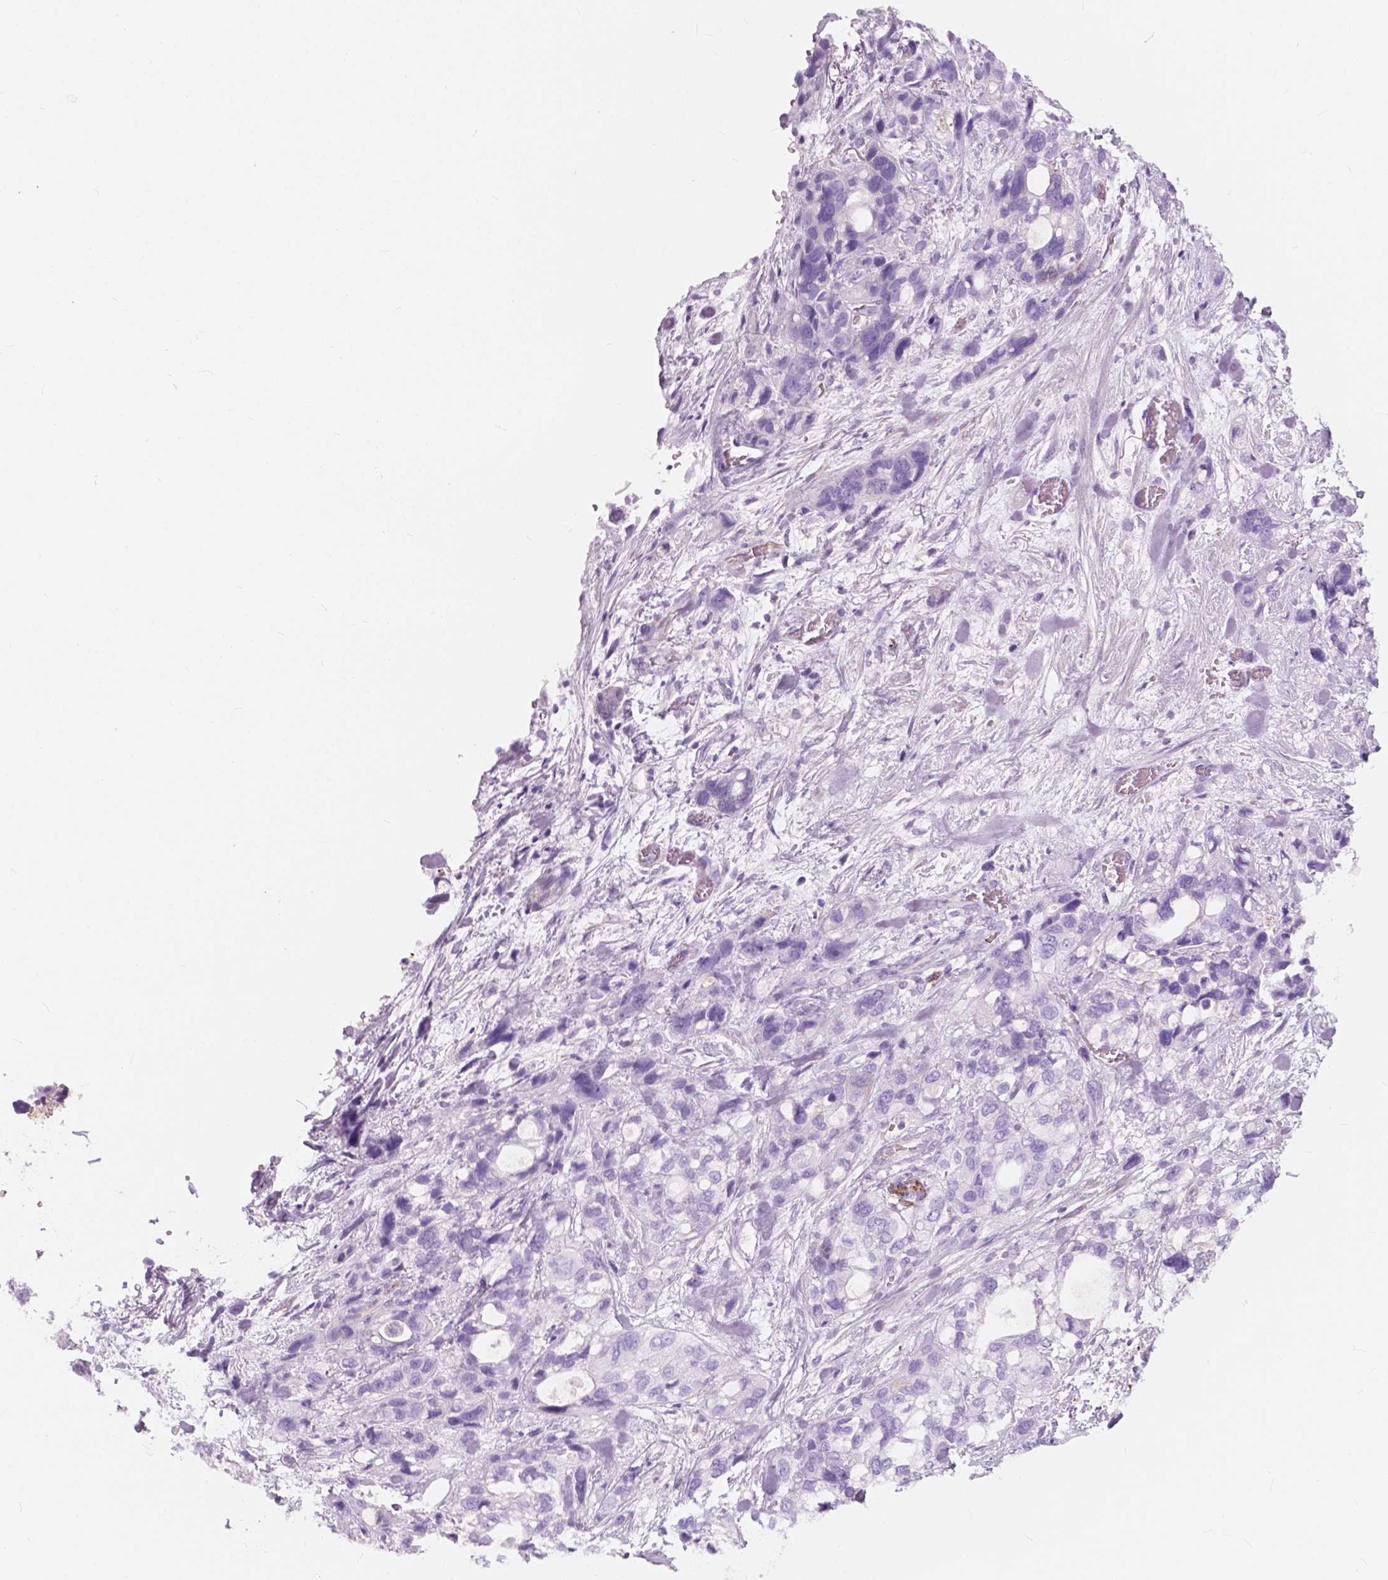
{"staining": {"intensity": "negative", "quantity": "none", "location": "none"}, "tissue": "stomach cancer", "cell_type": "Tumor cells", "image_type": "cancer", "snomed": [{"axis": "morphology", "description": "Adenocarcinoma, NOS"}, {"axis": "topography", "description": "Stomach, upper"}], "caption": "The IHC micrograph has no significant positivity in tumor cells of stomach cancer (adenocarcinoma) tissue.", "gene": "FXYD2", "patient": {"sex": "female", "age": 81}}